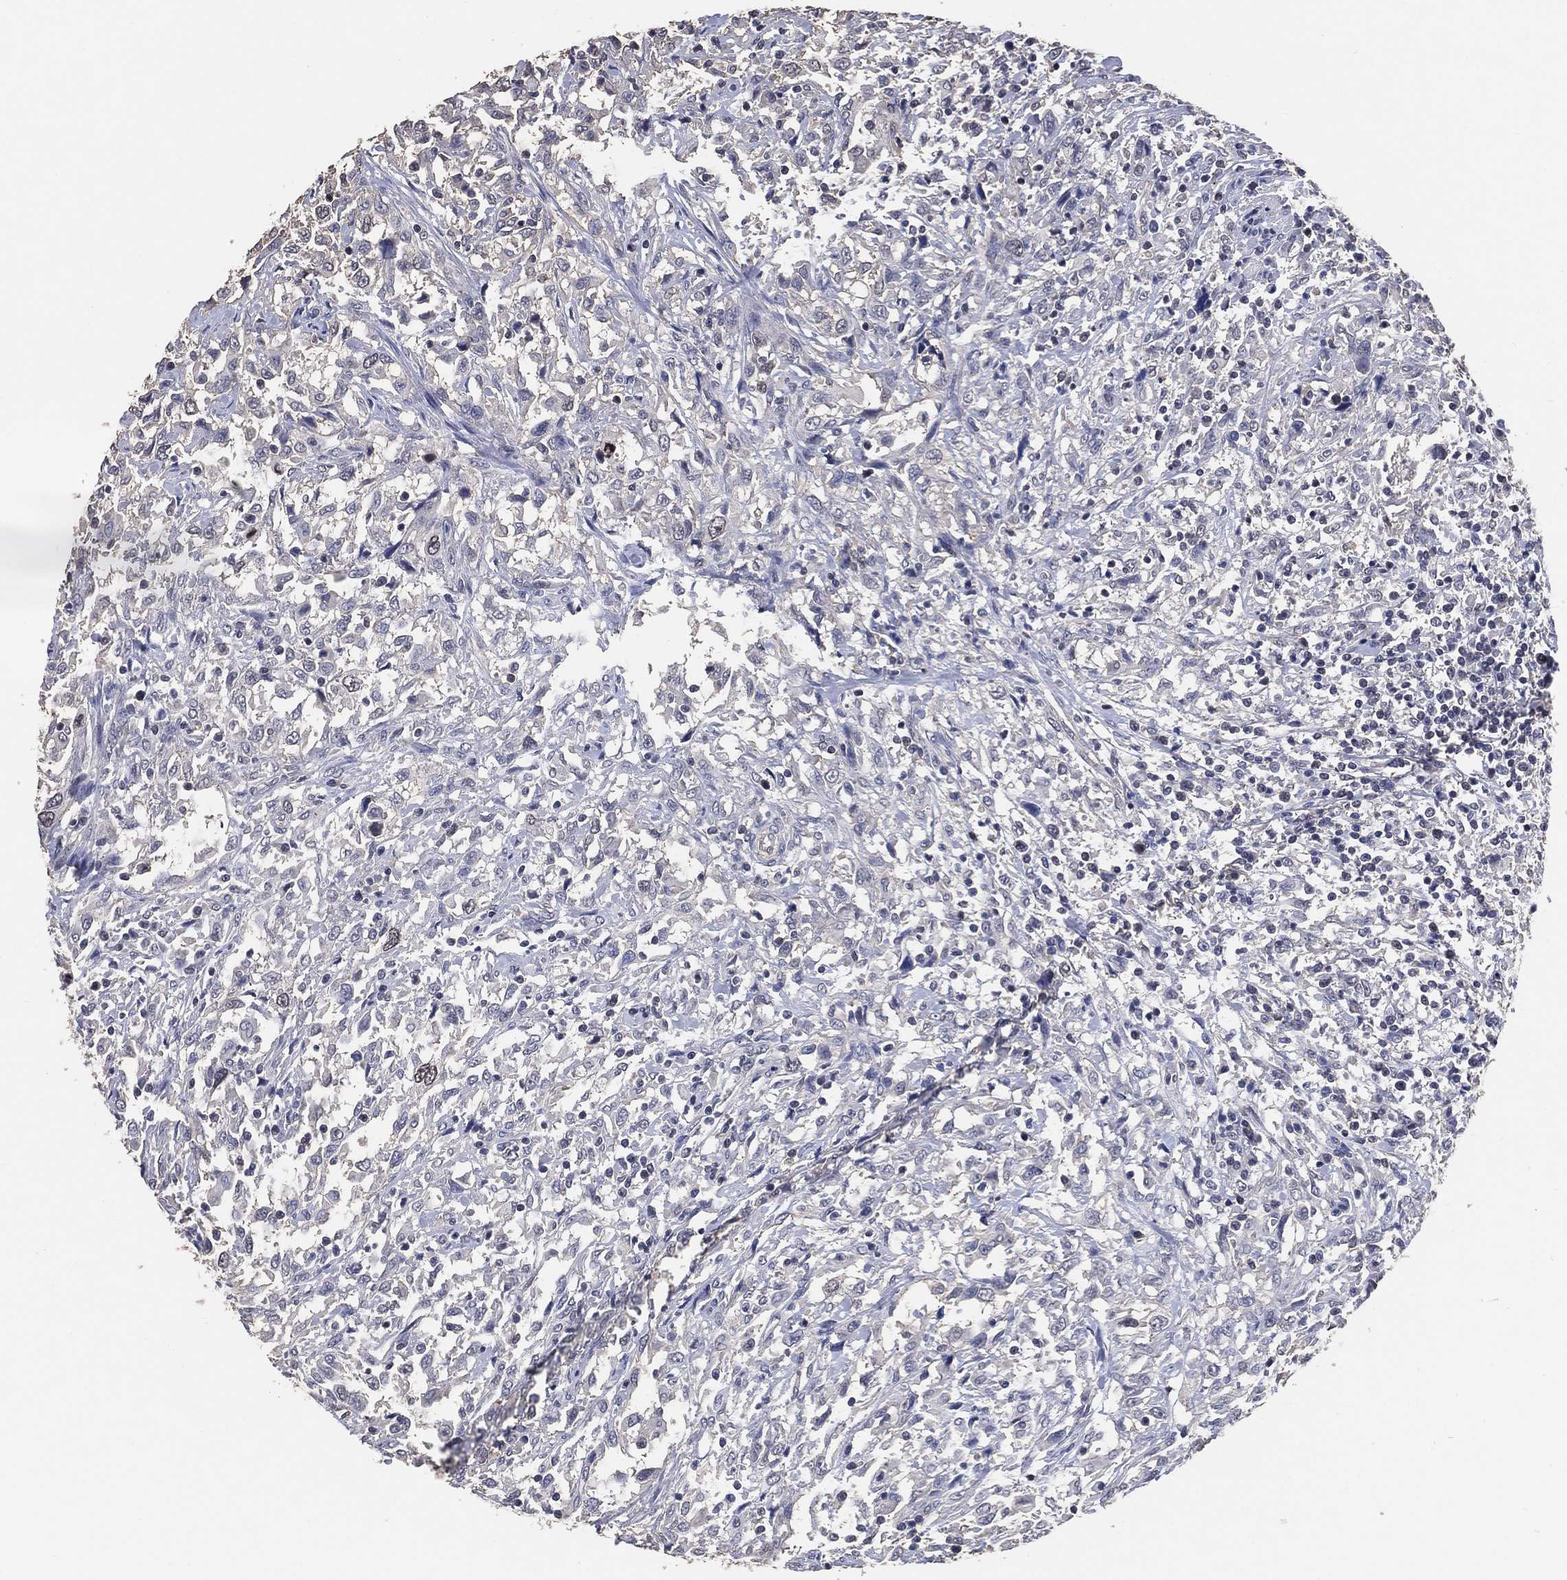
{"staining": {"intensity": "negative", "quantity": "none", "location": "none"}, "tissue": "urothelial cancer", "cell_type": "Tumor cells", "image_type": "cancer", "snomed": [{"axis": "morphology", "description": "Urothelial carcinoma, NOS"}, {"axis": "morphology", "description": "Urothelial carcinoma, High grade"}, {"axis": "topography", "description": "Urinary bladder"}], "caption": "Tumor cells show no significant expression in urothelial cancer.", "gene": "KLK5", "patient": {"sex": "female", "age": 64}}